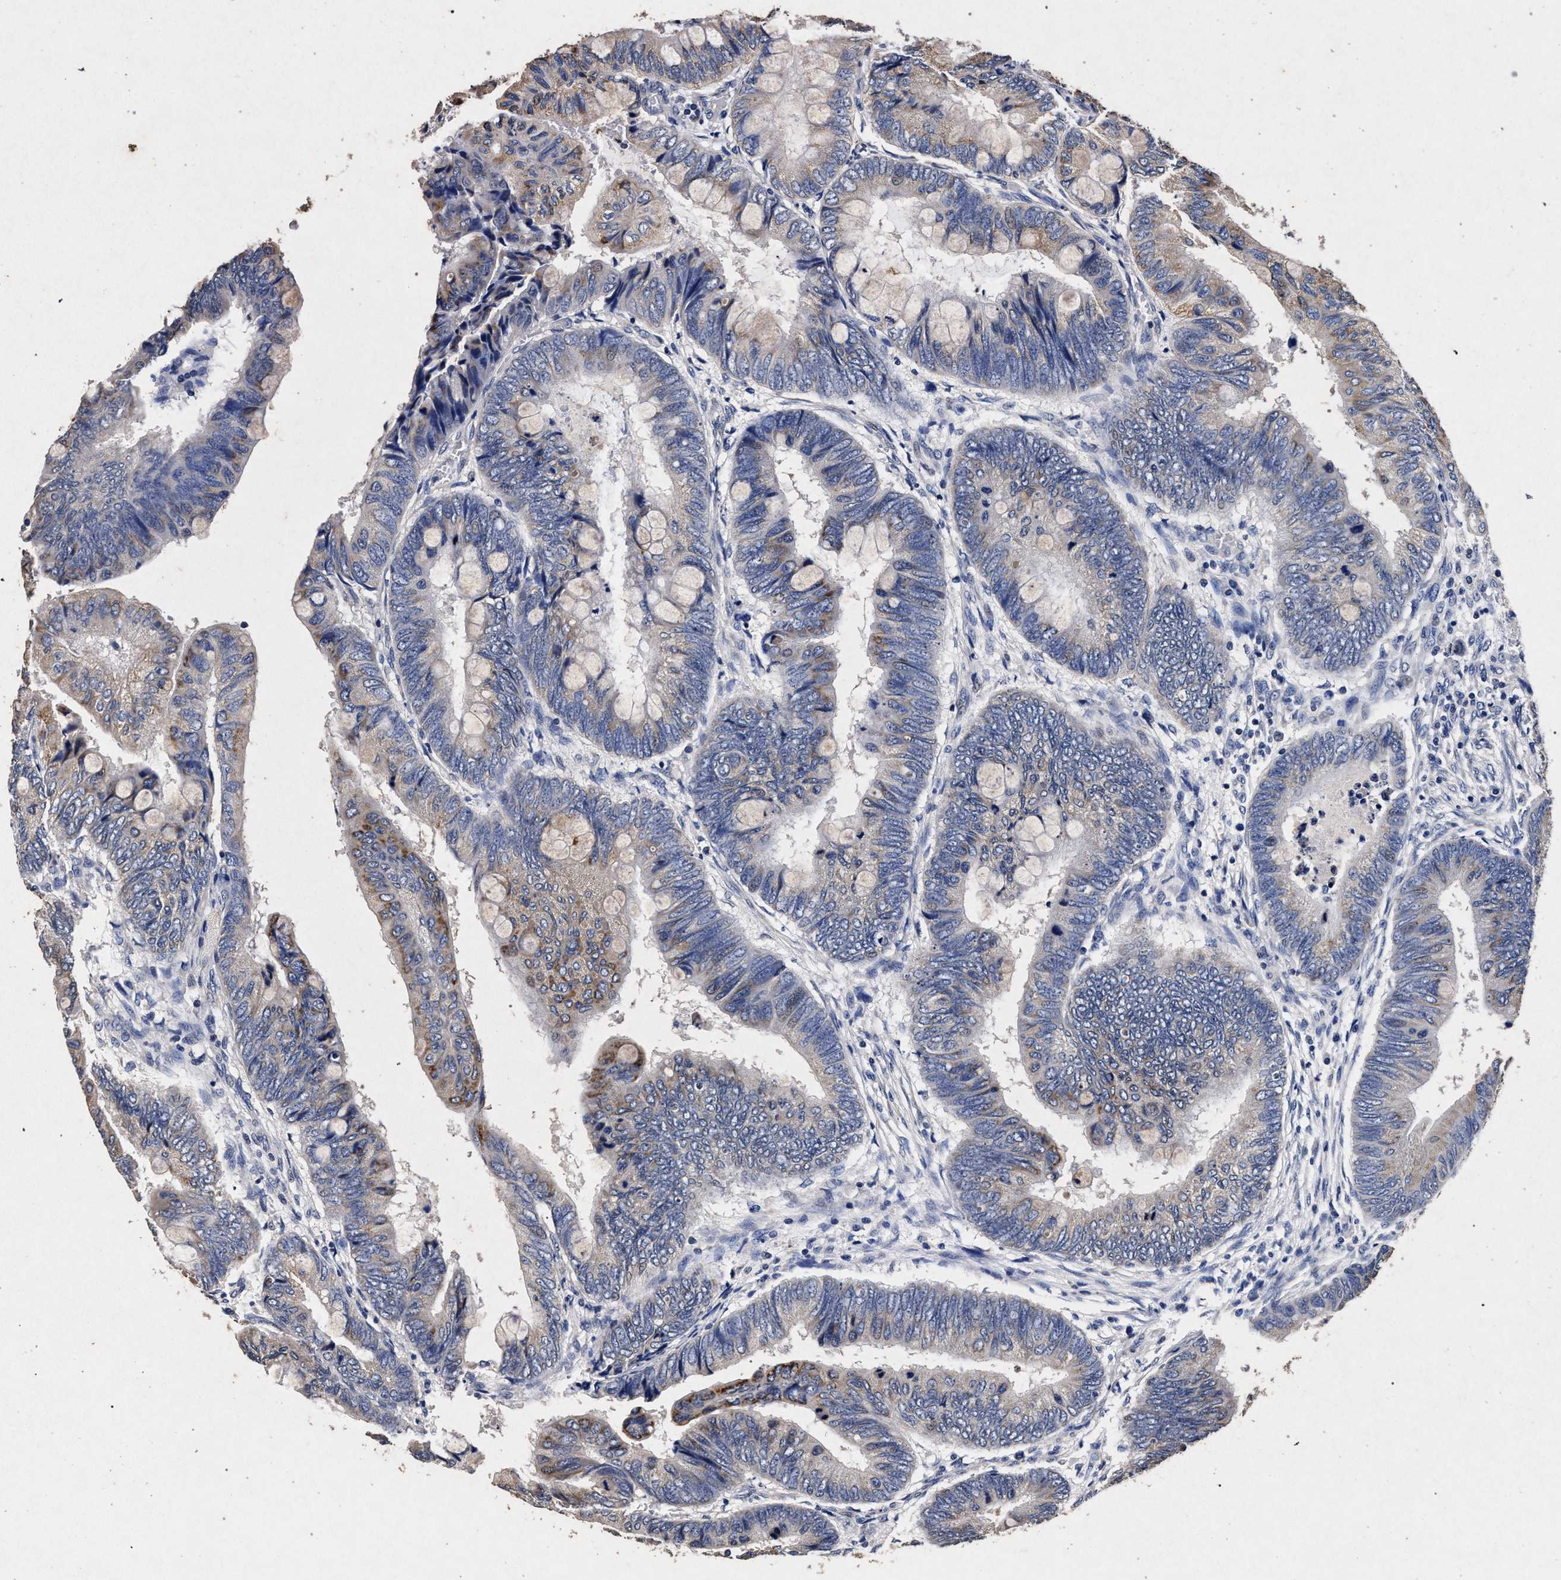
{"staining": {"intensity": "moderate", "quantity": "<25%", "location": "cytoplasmic/membranous"}, "tissue": "colorectal cancer", "cell_type": "Tumor cells", "image_type": "cancer", "snomed": [{"axis": "morphology", "description": "Normal tissue, NOS"}, {"axis": "morphology", "description": "Adenocarcinoma, NOS"}, {"axis": "topography", "description": "Rectum"}, {"axis": "topography", "description": "Peripheral nerve tissue"}], "caption": "This micrograph exhibits immunohistochemistry (IHC) staining of human colorectal cancer, with low moderate cytoplasmic/membranous staining in approximately <25% of tumor cells.", "gene": "ATP1A2", "patient": {"sex": "male", "age": 92}}